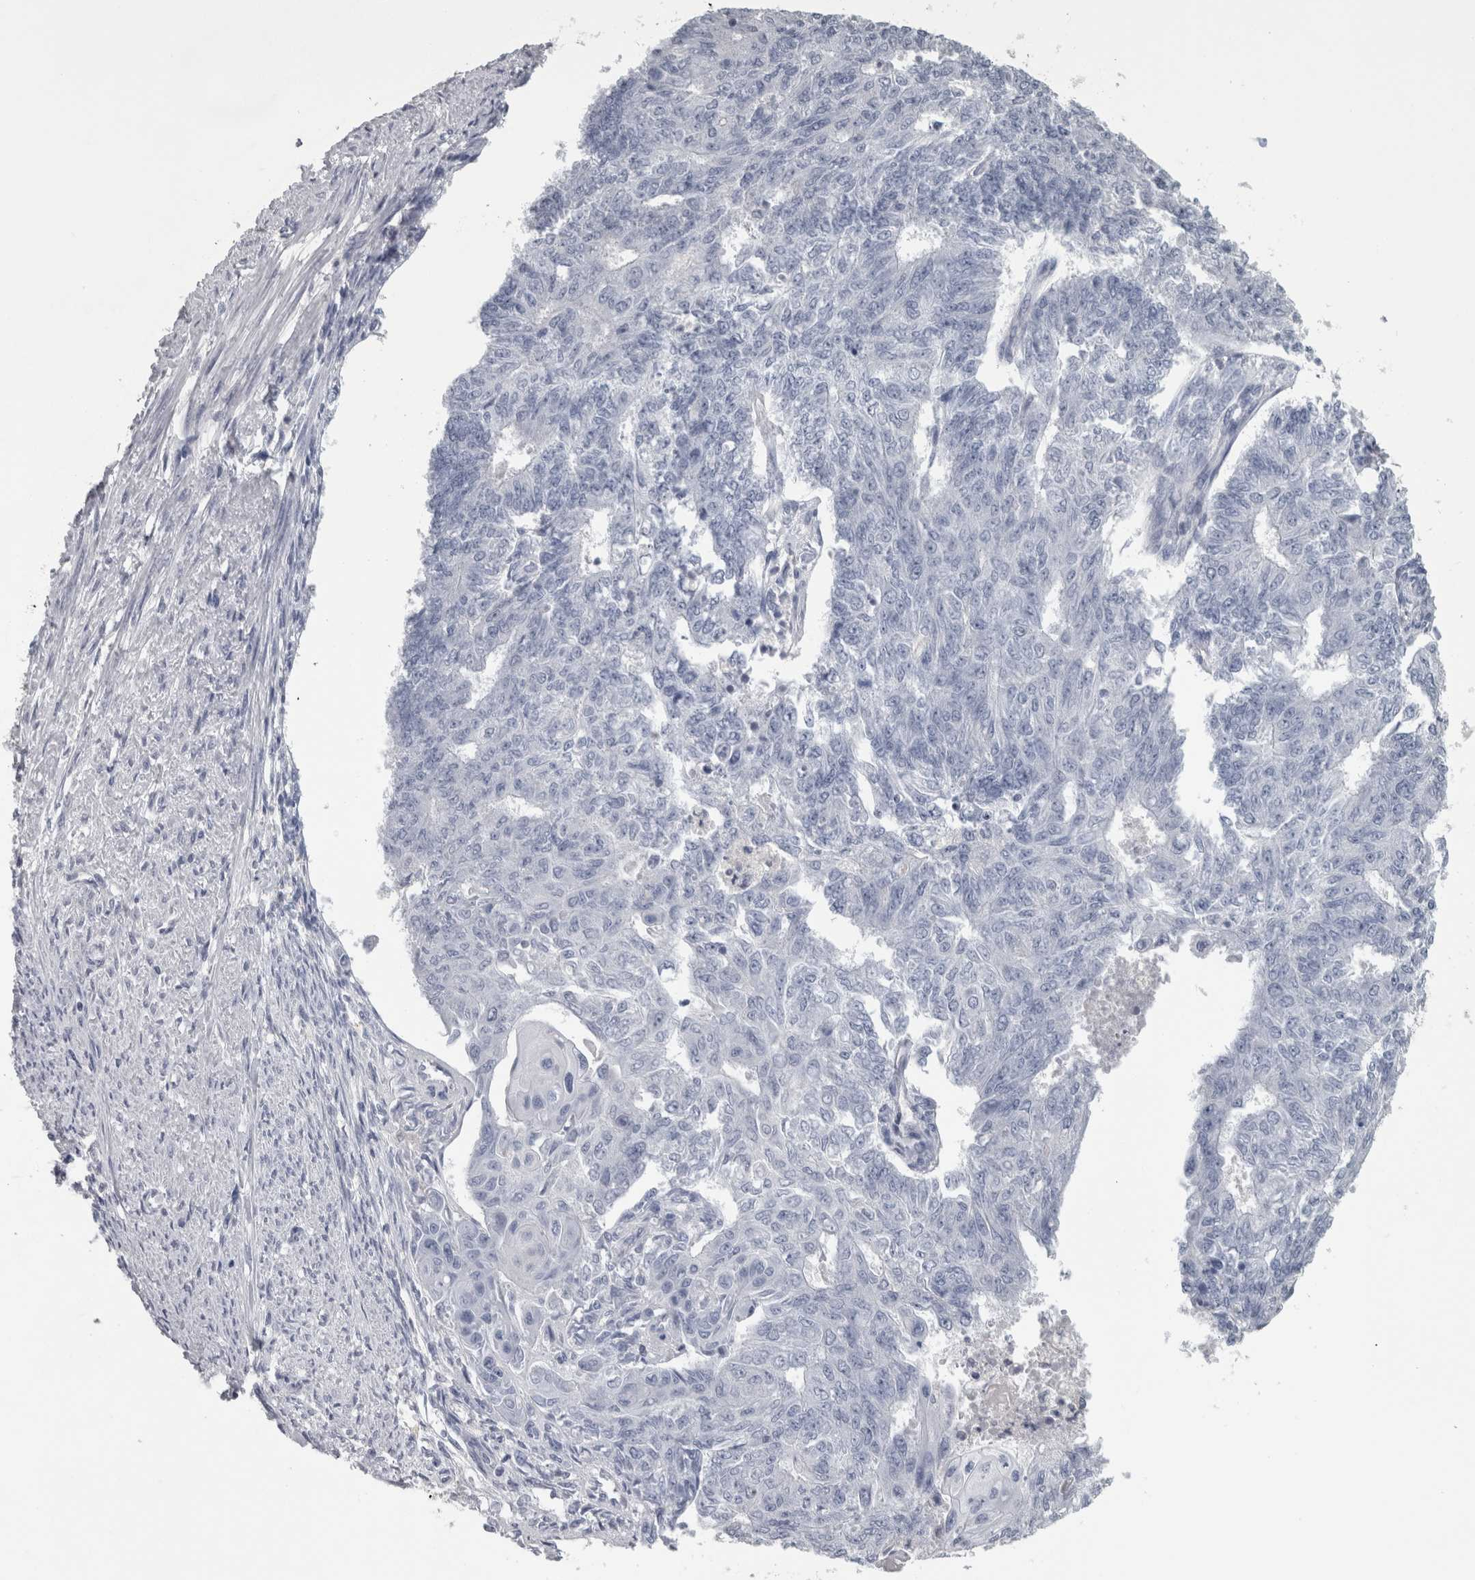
{"staining": {"intensity": "negative", "quantity": "none", "location": "none"}, "tissue": "endometrial cancer", "cell_type": "Tumor cells", "image_type": "cancer", "snomed": [{"axis": "morphology", "description": "Adenocarcinoma, NOS"}, {"axis": "topography", "description": "Endometrium"}], "caption": "There is no significant expression in tumor cells of endometrial cancer (adenocarcinoma).", "gene": "NAPRT", "patient": {"sex": "female", "age": 32}}